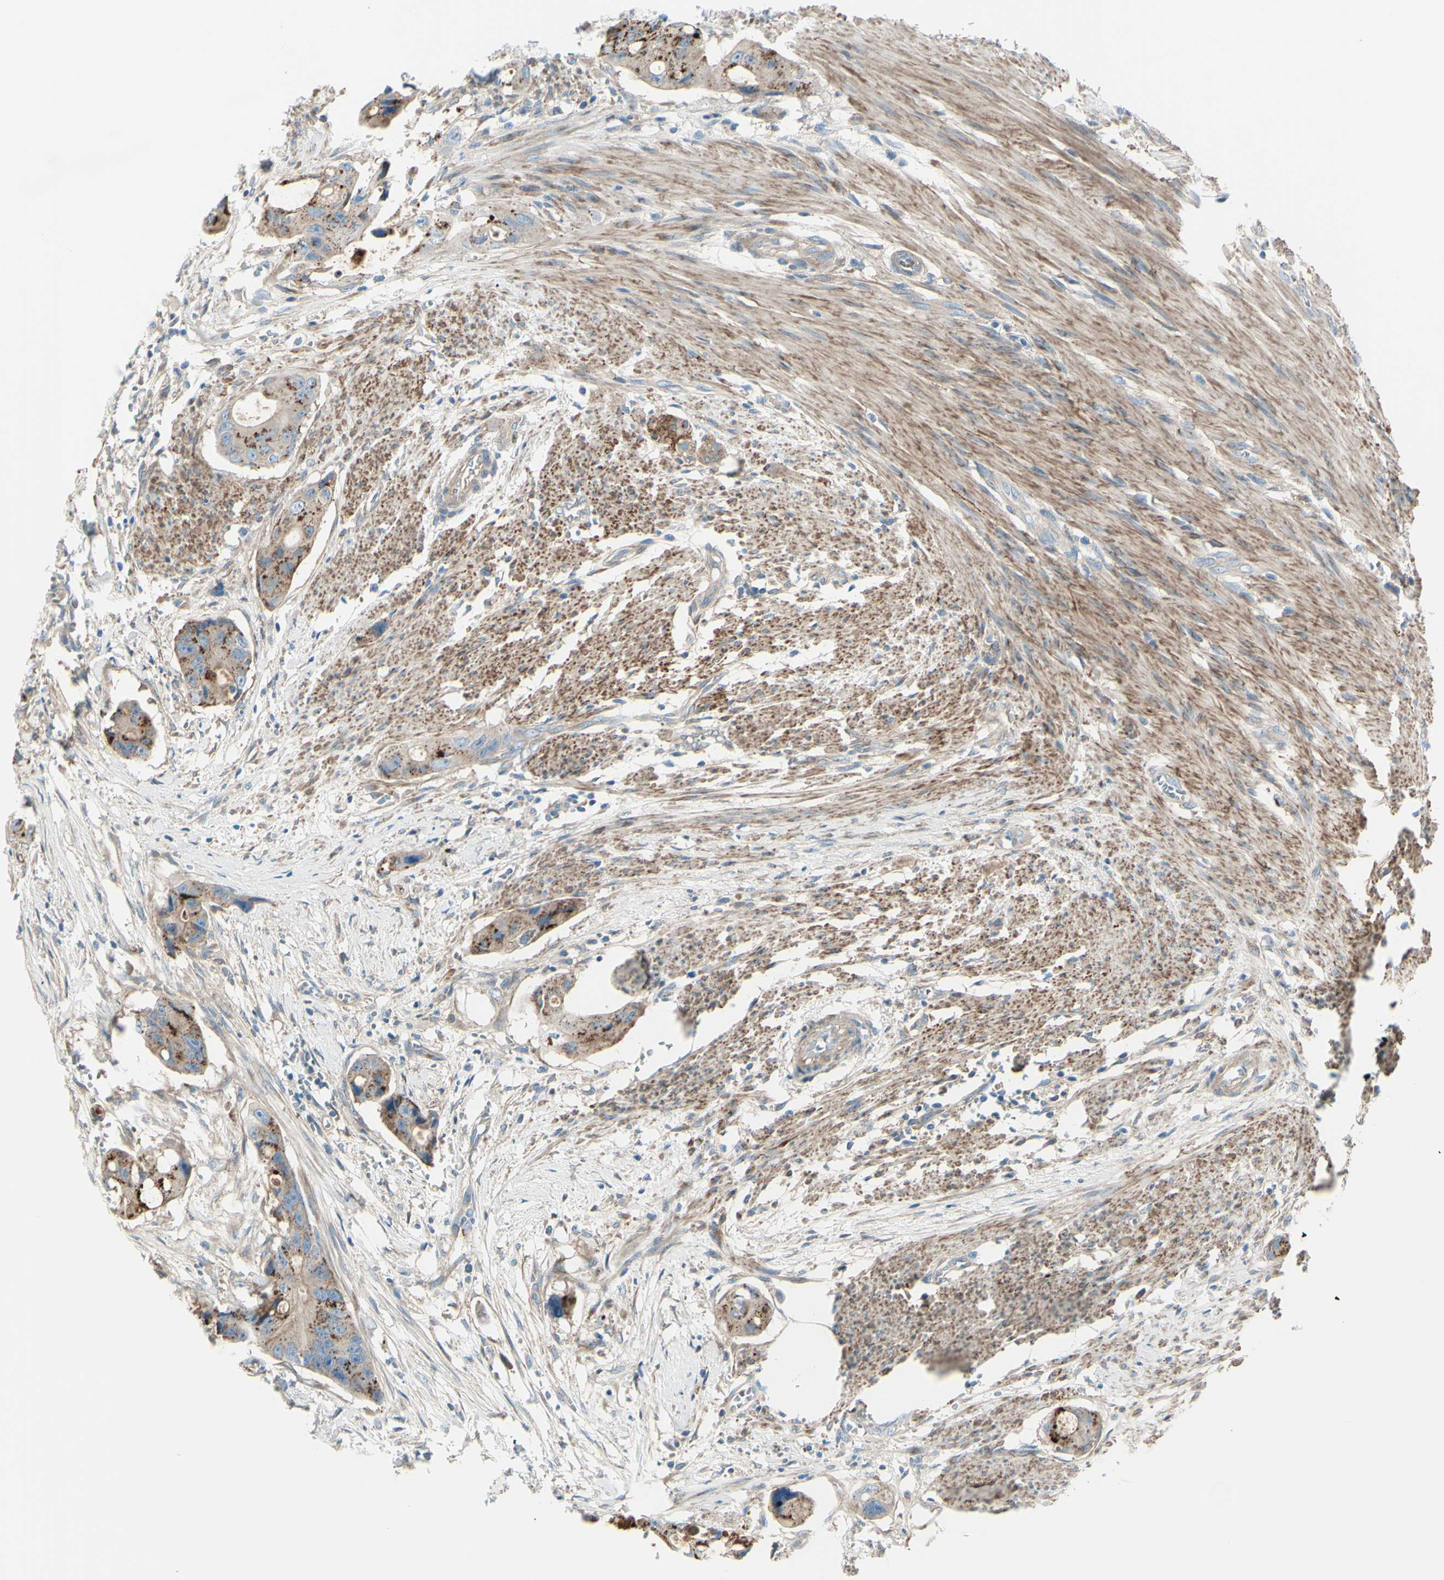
{"staining": {"intensity": "moderate", "quantity": ">75%", "location": "cytoplasmic/membranous"}, "tissue": "colorectal cancer", "cell_type": "Tumor cells", "image_type": "cancer", "snomed": [{"axis": "morphology", "description": "Adenocarcinoma, NOS"}, {"axis": "topography", "description": "Colon"}], "caption": "Approximately >75% of tumor cells in human colorectal adenocarcinoma reveal moderate cytoplasmic/membranous protein staining as visualized by brown immunohistochemical staining.", "gene": "PCDHGA2", "patient": {"sex": "female", "age": 57}}